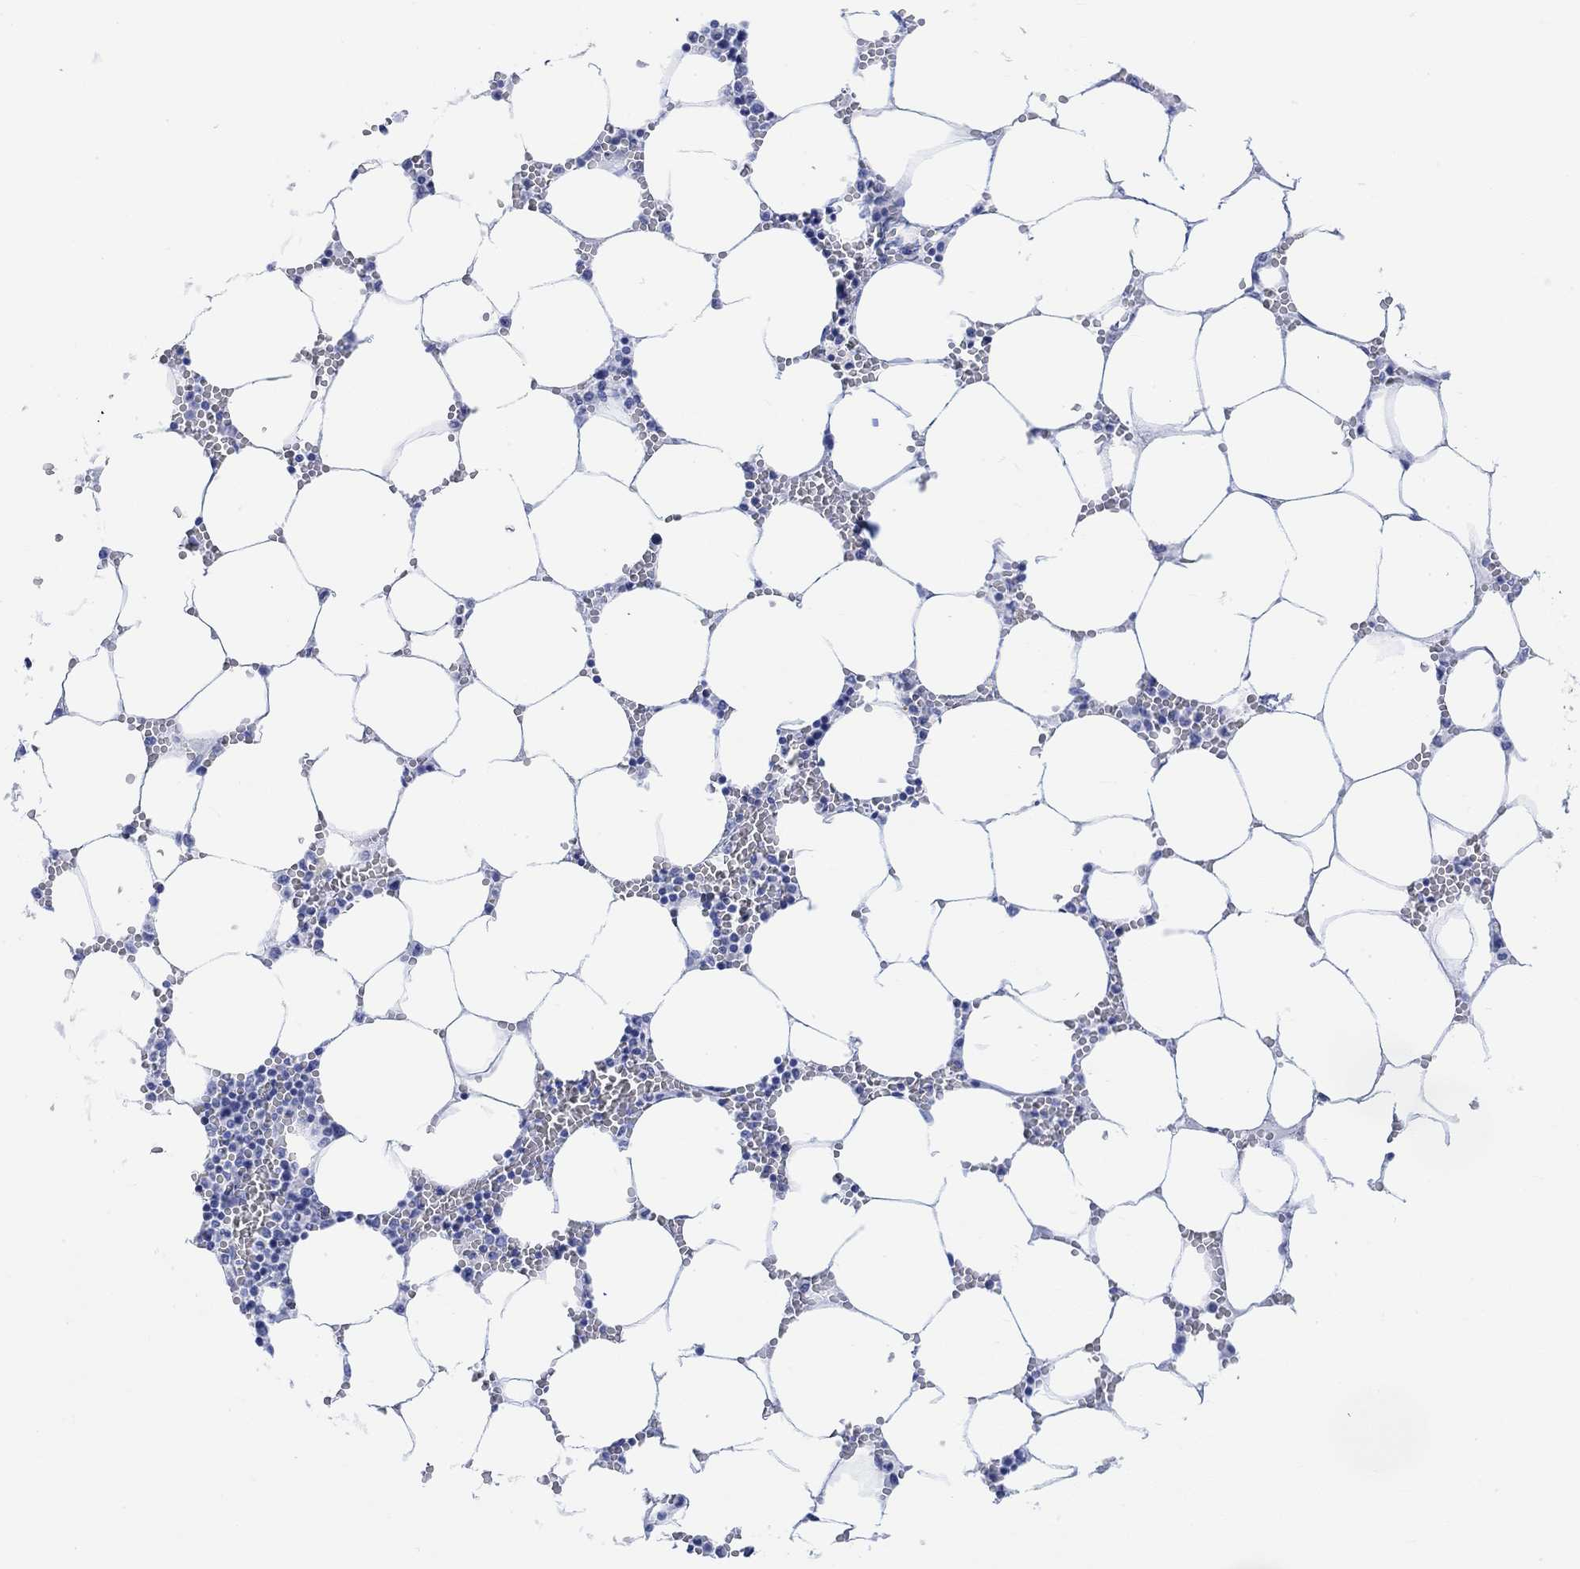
{"staining": {"intensity": "negative", "quantity": "none", "location": "none"}, "tissue": "bone marrow", "cell_type": "Hematopoietic cells", "image_type": "normal", "snomed": [{"axis": "morphology", "description": "Normal tissue, NOS"}, {"axis": "topography", "description": "Bone marrow"}], "caption": "This is an immunohistochemistry image of unremarkable bone marrow. There is no positivity in hematopoietic cells.", "gene": "TPPP3", "patient": {"sex": "female", "age": 64}}